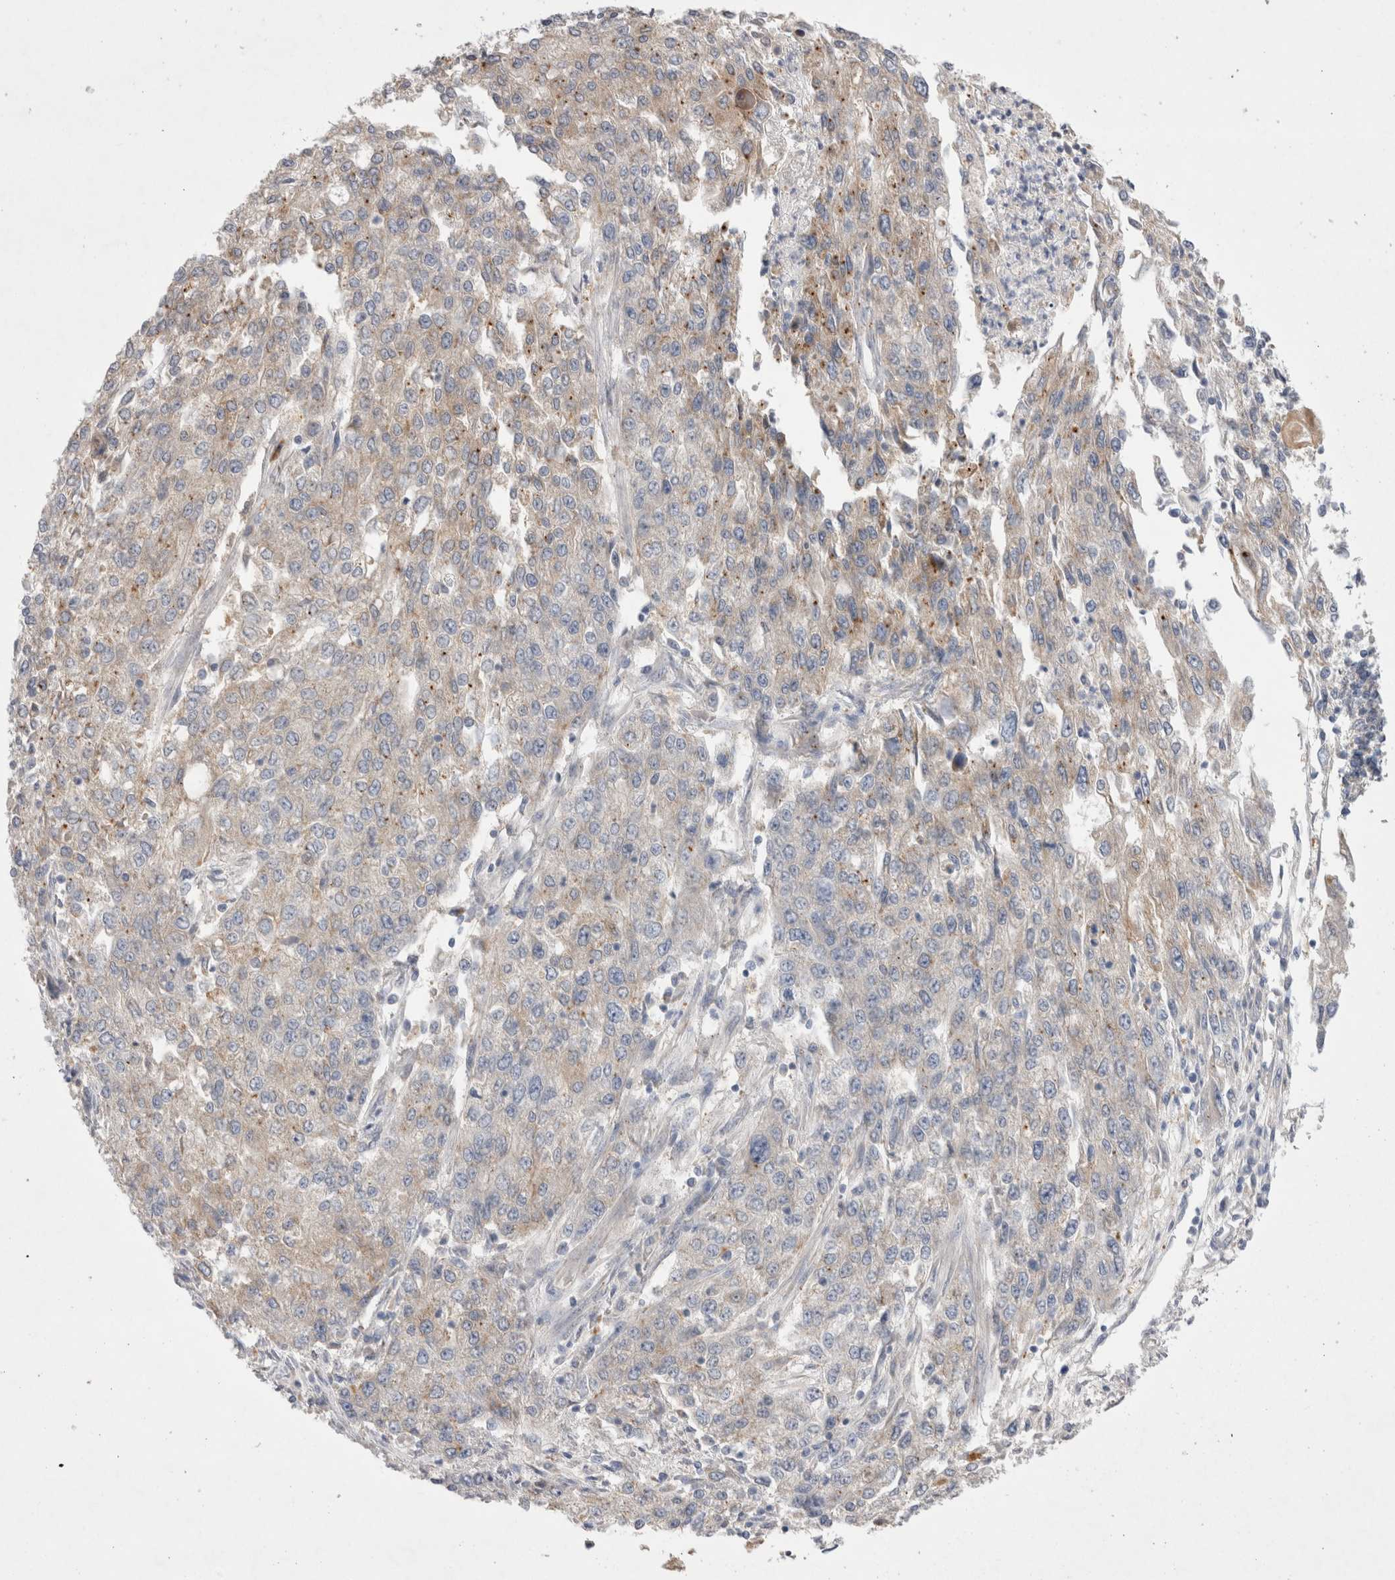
{"staining": {"intensity": "weak", "quantity": "<25%", "location": "cytoplasmic/membranous"}, "tissue": "endometrial cancer", "cell_type": "Tumor cells", "image_type": "cancer", "snomed": [{"axis": "morphology", "description": "Adenocarcinoma, NOS"}, {"axis": "topography", "description": "Endometrium"}], "caption": "A histopathology image of human endometrial cancer (adenocarcinoma) is negative for staining in tumor cells.", "gene": "TBC1D16", "patient": {"sex": "female", "age": 49}}